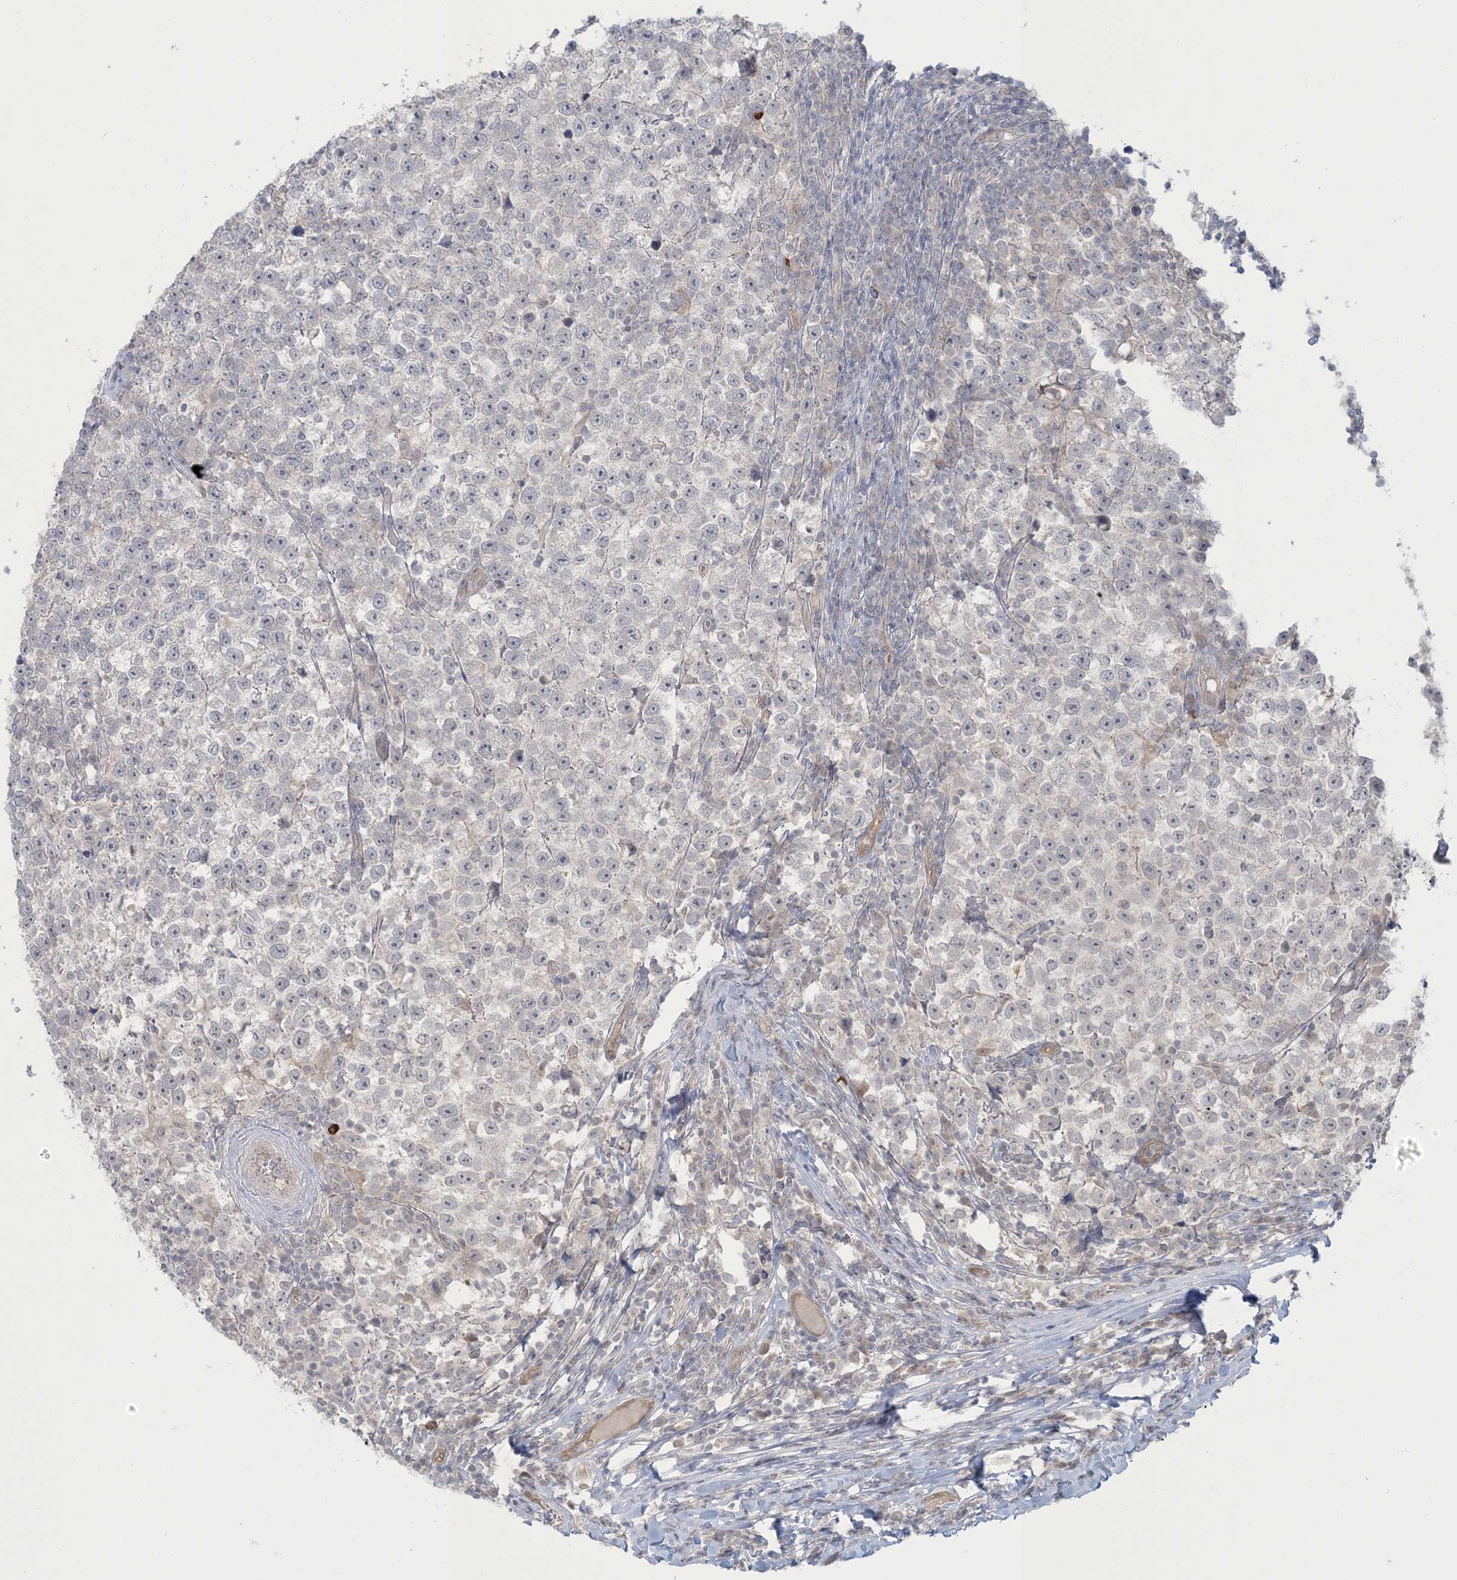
{"staining": {"intensity": "negative", "quantity": "none", "location": "none"}, "tissue": "testis cancer", "cell_type": "Tumor cells", "image_type": "cancer", "snomed": [{"axis": "morphology", "description": "Normal tissue, NOS"}, {"axis": "morphology", "description": "Seminoma, NOS"}, {"axis": "topography", "description": "Testis"}], "caption": "DAB immunohistochemical staining of human testis seminoma shows no significant staining in tumor cells. The staining is performed using DAB (3,3'-diaminobenzidine) brown chromogen with nuclei counter-stained in using hematoxylin.", "gene": "NRBP2", "patient": {"sex": "male", "age": 43}}